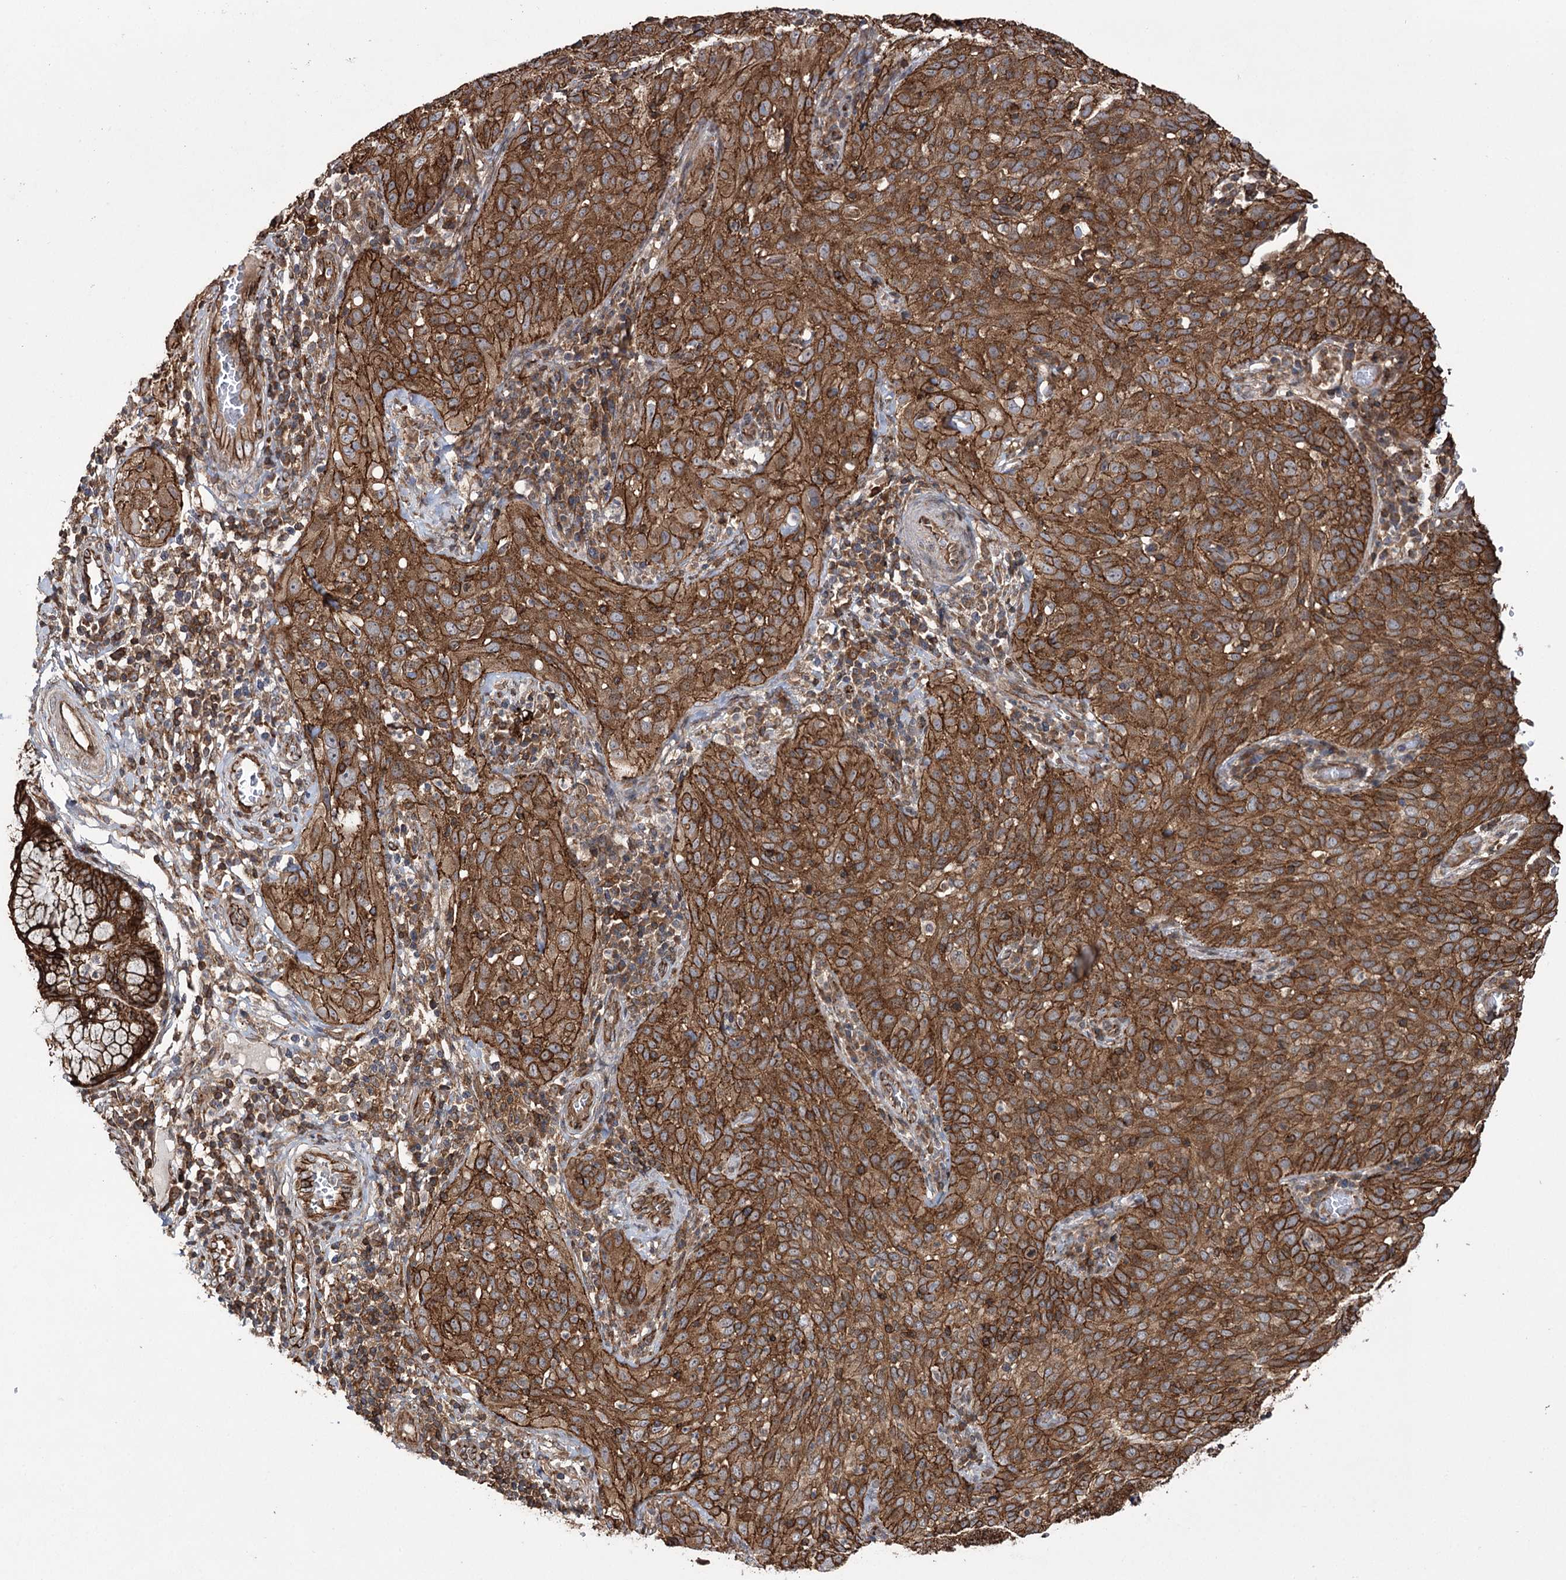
{"staining": {"intensity": "strong", "quantity": ">75%", "location": "cytoplasmic/membranous"}, "tissue": "cervical cancer", "cell_type": "Tumor cells", "image_type": "cancer", "snomed": [{"axis": "morphology", "description": "Squamous cell carcinoma, NOS"}, {"axis": "topography", "description": "Cervix"}], "caption": "The photomicrograph demonstrates staining of cervical cancer (squamous cell carcinoma), revealing strong cytoplasmic/membranous protein staining (brown color) within tumor cells.", "gene": "DHX29", "patient": {"sex": "female", "age": 31}}